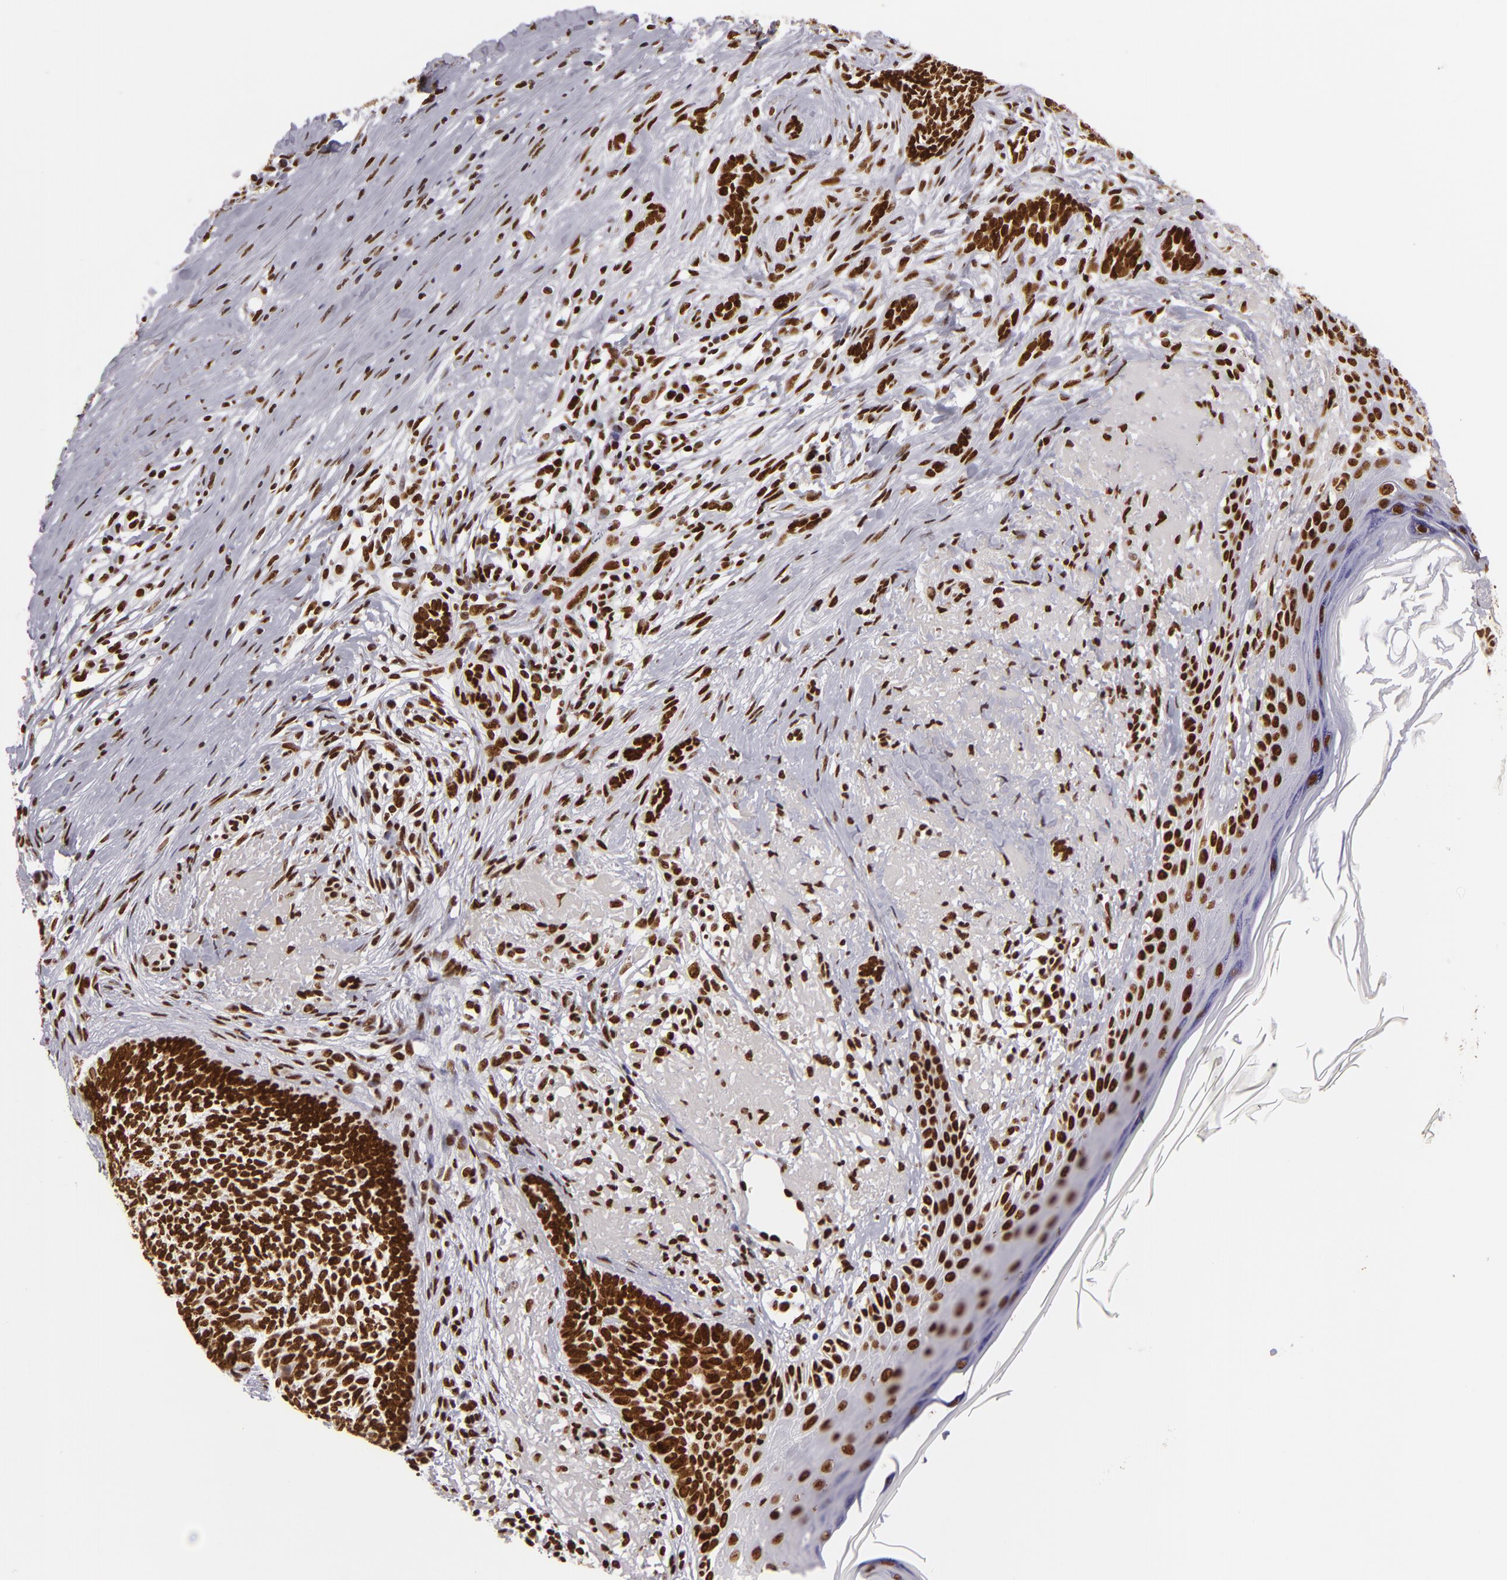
{"staining": {"intensity": "strong", "quantity": ">75%", "location": "nuclear"}, "tissue": "skin cancer", "cell_type": "Tumor cells", "image_type": "cancer", "snomed": [{"axis": "morphology", "description": "Basal cell carcinoma"}, {"axis": "topography", "description": "Skin"}], "caption": "Immunohistochemistry (DAB) staining of skin cancer (basal cell carcinoma) exhibits strong nuclear protein expression in about >75% of tumor cells.", "gene": "SAFB", "patient": {"sex": "female", "age": 81}}